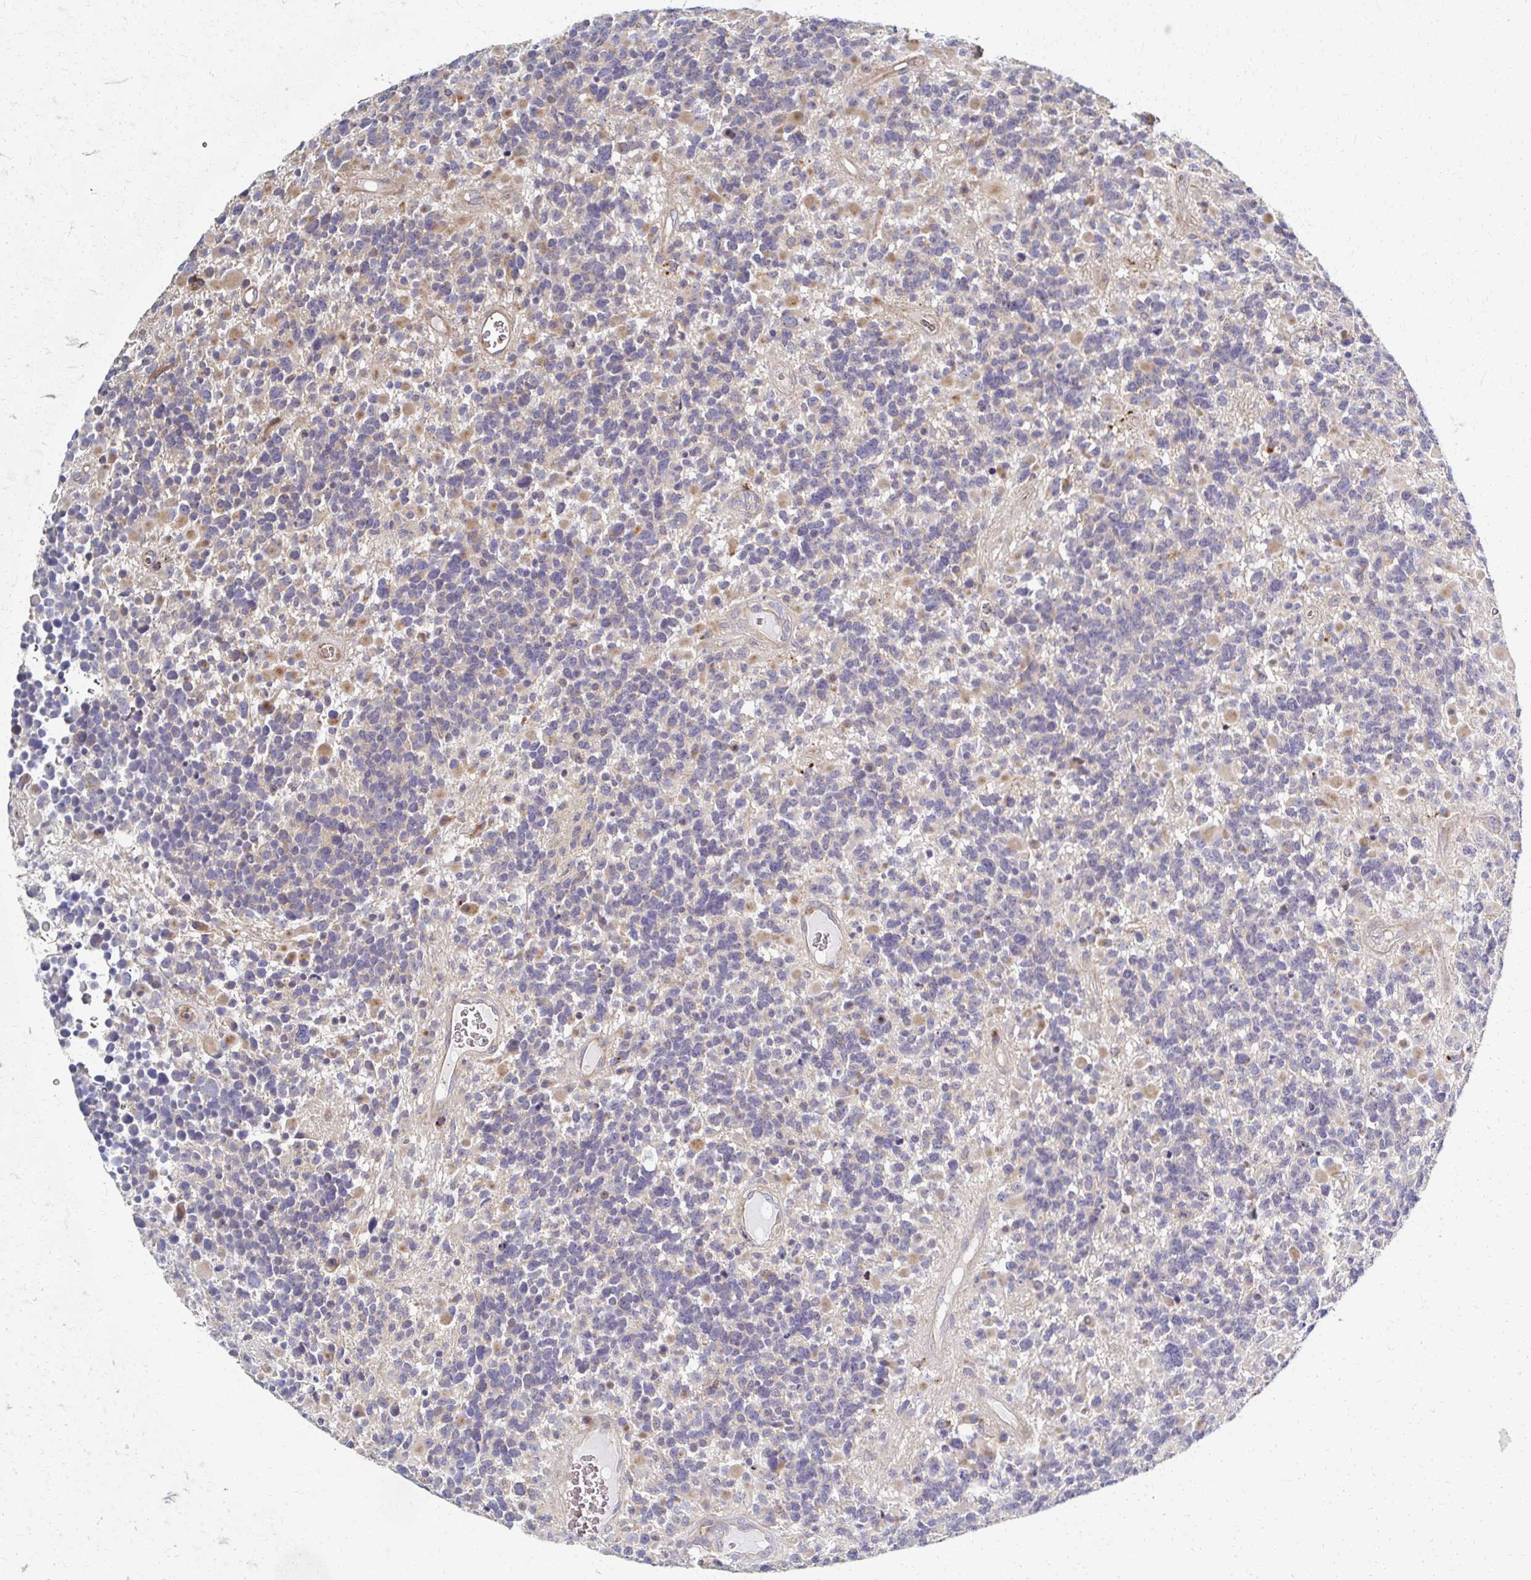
{"staining": {"intensity": "negative", "quantity": "none", "location": "none"}, "tissue": "glioma", "cell_type": "Tumor cells", "image_type": "cancer", "snomed": [{"axis": "morphology", "description": "Glioma, malignant, High grade"}, {"axis": "topography", "description": "Brain"}], "caption": "Immunohistochemical staining of malignant high-grade glioma displays no significant staining in tumor cells.", "gene": "SKA2", "patient": {"sex": "female", "age": 40}}